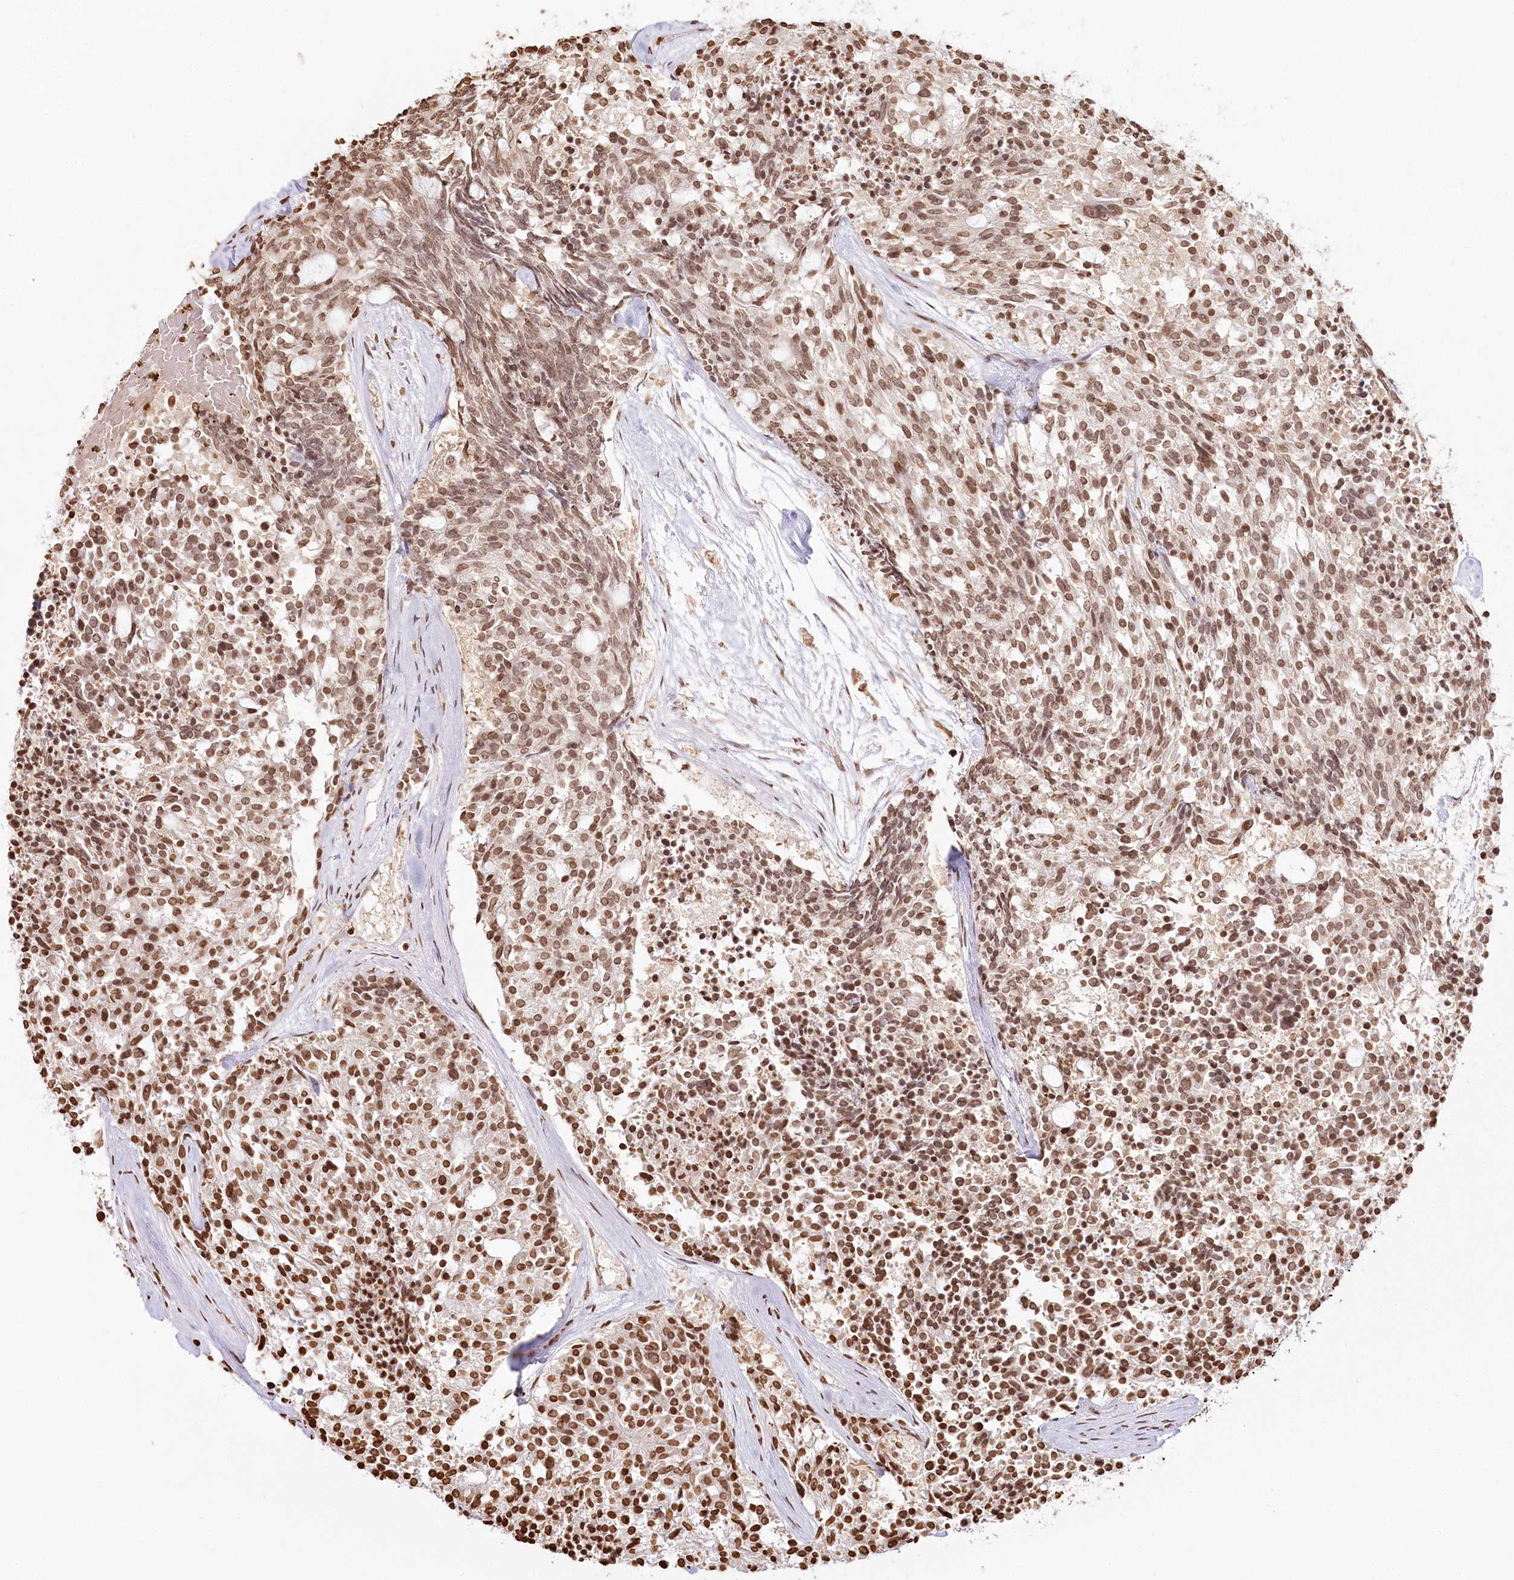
{"staining": {"intensity": "moderate", "quantity": ">75%", "location": "nuclear"}, "tissue": "carcinoid", "cell_type": "Tumor cells", "image_type": "cancer", "snomed": [{"axis": "morphology", "description": "Carcinoid, malignant, NOS"}, {"axis": "topography", "description": "Pancreas"}], "caption": "Carcinoid tissue reveals moderate nuclear expression in about >75% of tumor cells", "gene": "FAM13A", "patient": {"sex": "female", "age": 54}}